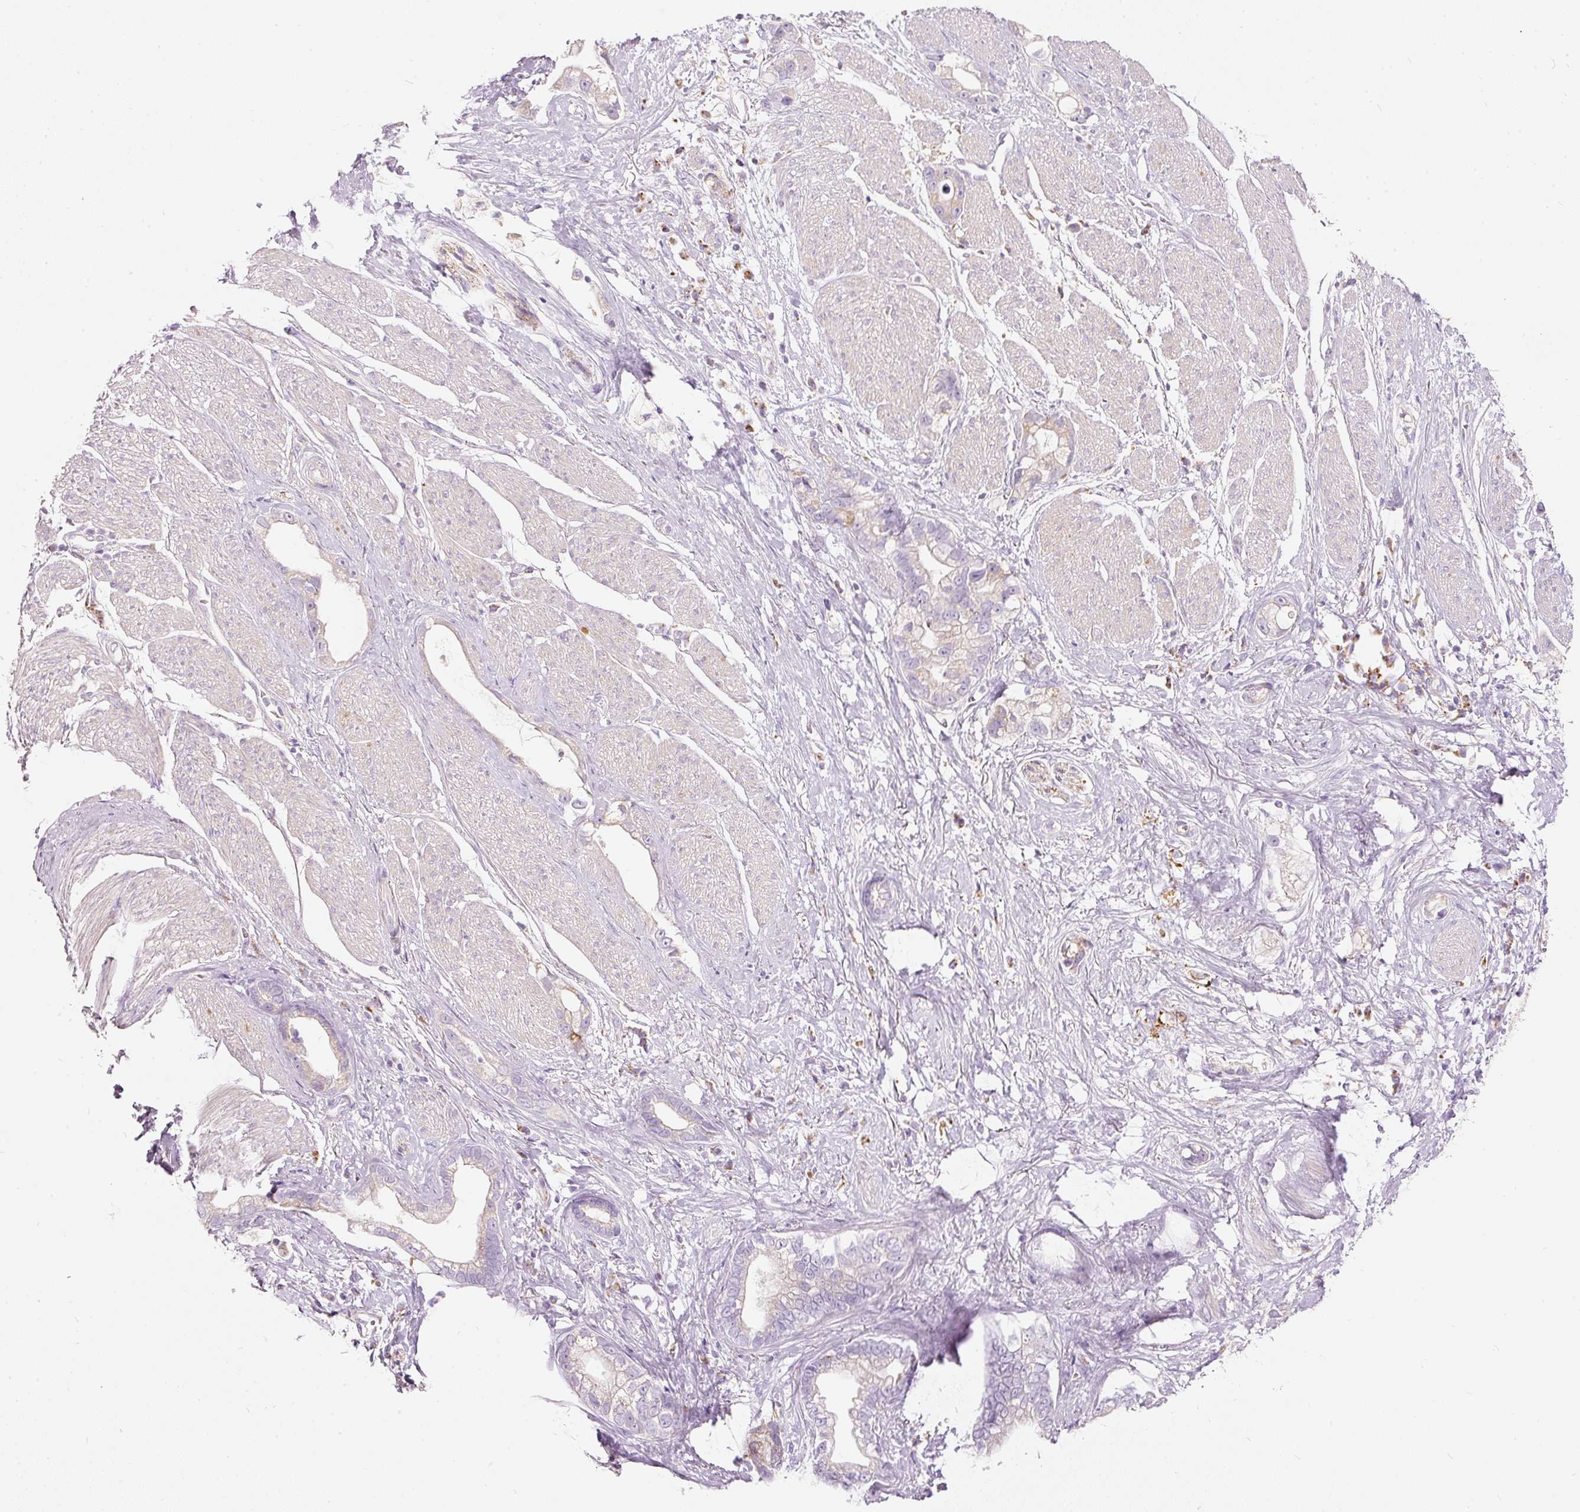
{"staining": {"intensity": "weak", "quantity": "<25%", "location": "cytoplasmic/membranous"}, "tissue": "stomach cancer", "cell_type": "Tumor cells", "image_type": "cancer", "snomed": [{"axis": "morphology", "description": "Adenocarcinoma, NOS"}, {"axis": "topography", "description": "Stomach"}], "caption": "Tumor cells show no significant protein positivity in stomach cancer (adenocarcinoma). (Stains: DAB immunohistochemistry with hematoxylin counter stain, Microscopy: brightfield microscopy at high magnification).", "gene": "MTHFD2", "patient": {"sex": "male", "age": 55}}